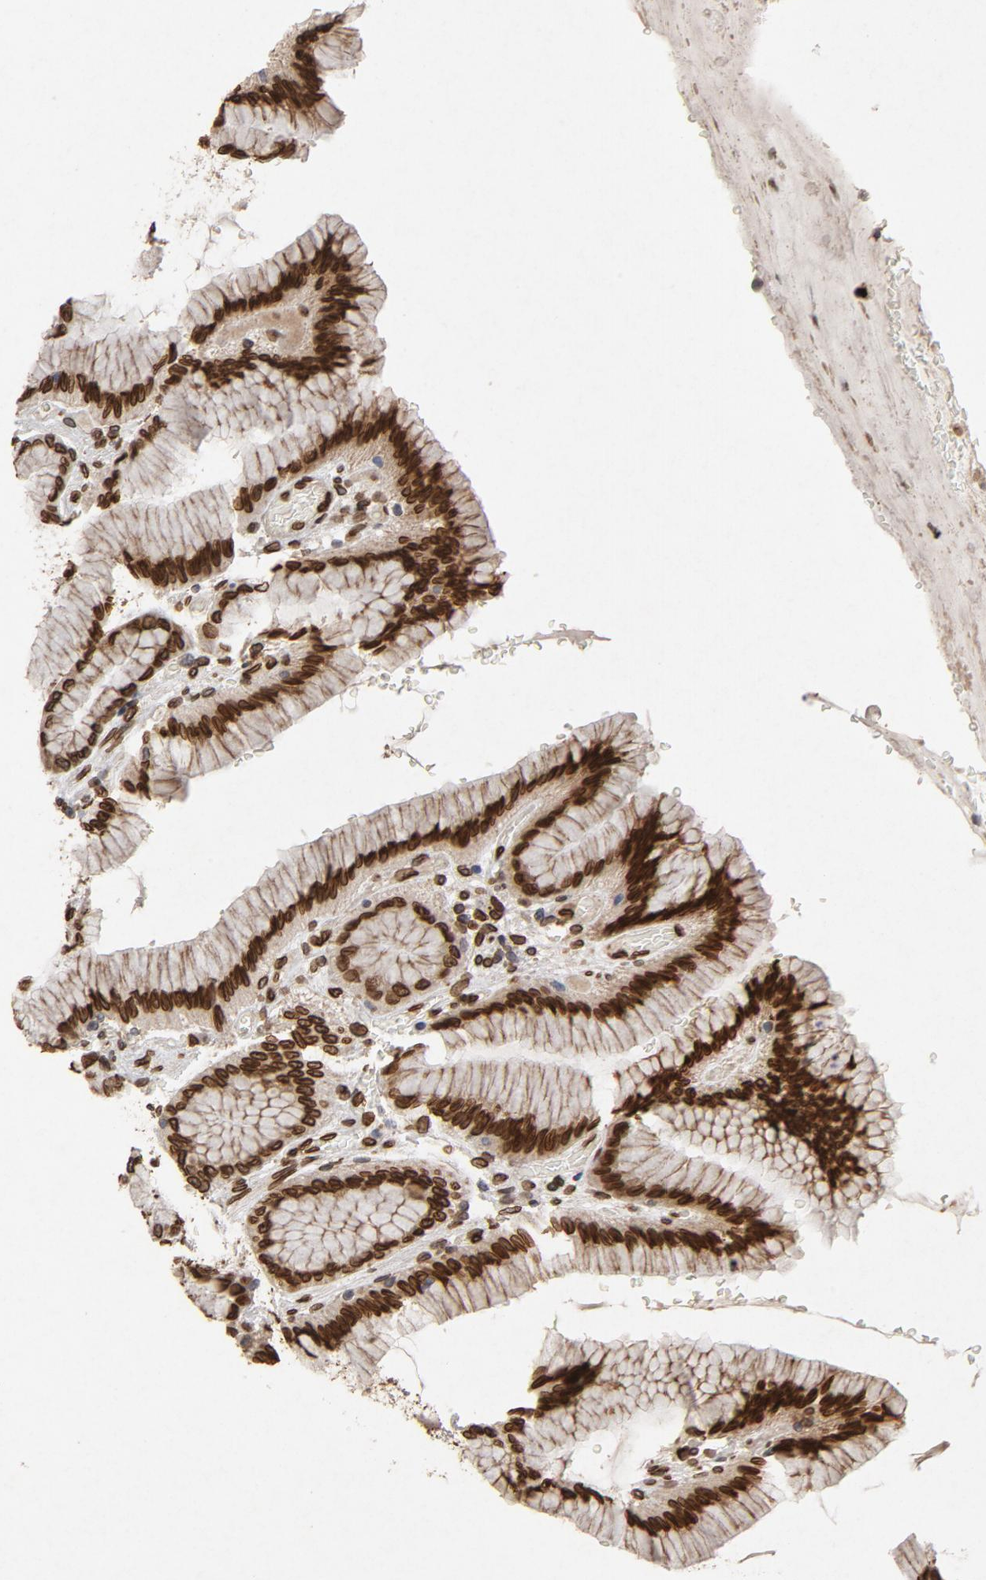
{"staining": {"intensity": "strong", "quantity": ">75%", "location": "cytoplasmic/membranous,nuclear"}, "tissue": "stomach", "cell_type": "Glandular cells", "image_type": "normal", "snomed": [{"axis": "morphology", "description": "Normal tissue, NOS"}, {"axis": "morphology", "description": "Adenocarcinoma, NOS"}, {"axis": "topography", "description": "Stomach"}, {"axis": "topography", "description": "Stomach, lower"}], "caption": "Strong cytoplasmic/membranous,nuclear positivity is present in approximately >75% of glandular cells in benign stomach. The protein of interest is shown in brown color, while the nuclei are stained blue.", "gene": "LMNA", "patient": {"sex": "female", "age": 65}}